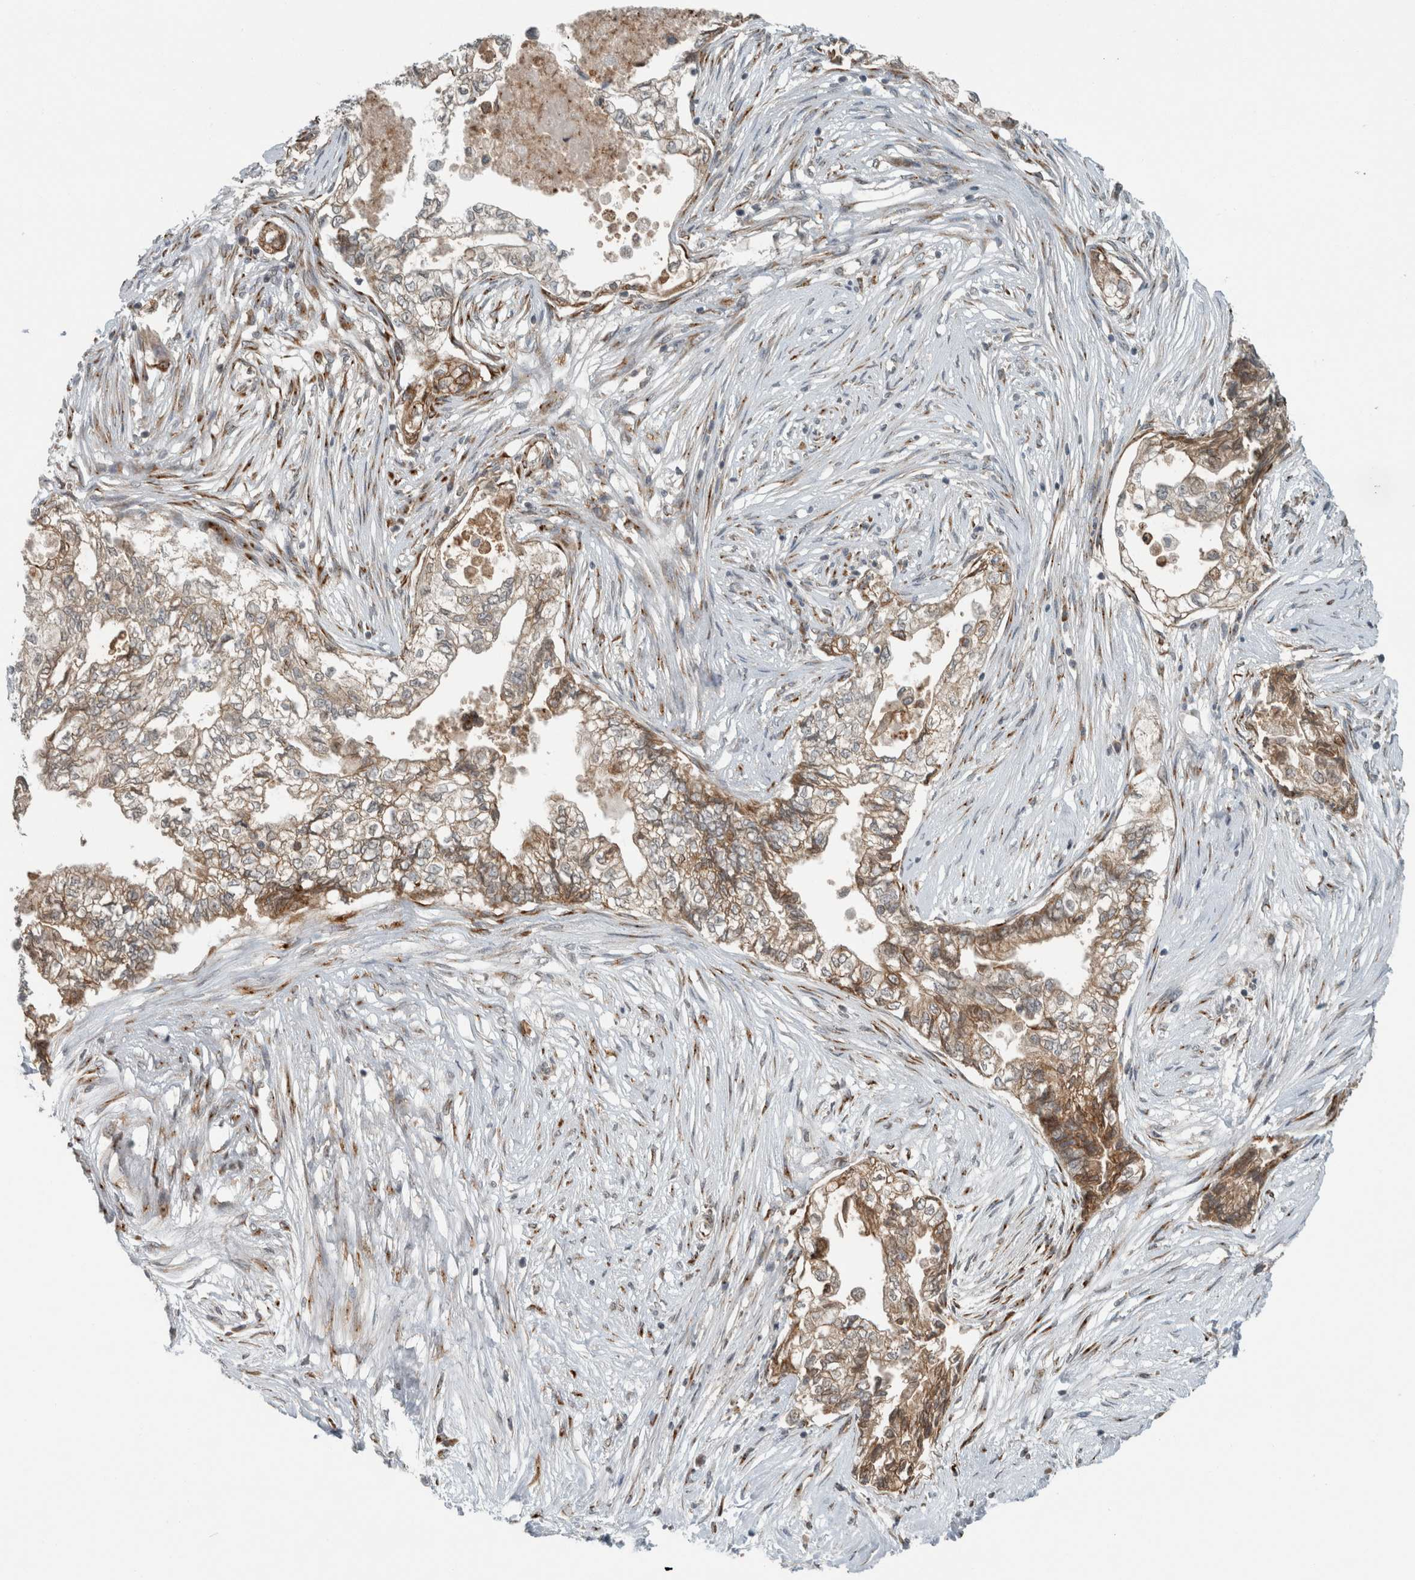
{"staining": {"intensity": "moderate", "quantity": "25%-75%", "location": "cytoplasmic/membranous"}, "tissue": "pancreatic cancer", "cell_type": "Tumor cells", "image_type": "cancer", "snomed": [{"axis": "morphology", "description": "Adenocarcinoma, NOS"}, {"axis": "topography", "description": "Pancreas"}], "caption": "Immunohistochemistry (IHC) photomicrograph of pancreatic cancer stained for a protein (brown), which reveals medium levels of moderate cytoplasmic/membranous positivity in about 25%-75% of tumor cells.", "gene": "KIF1C", "patient": {"sex": "male", "age": 72}}